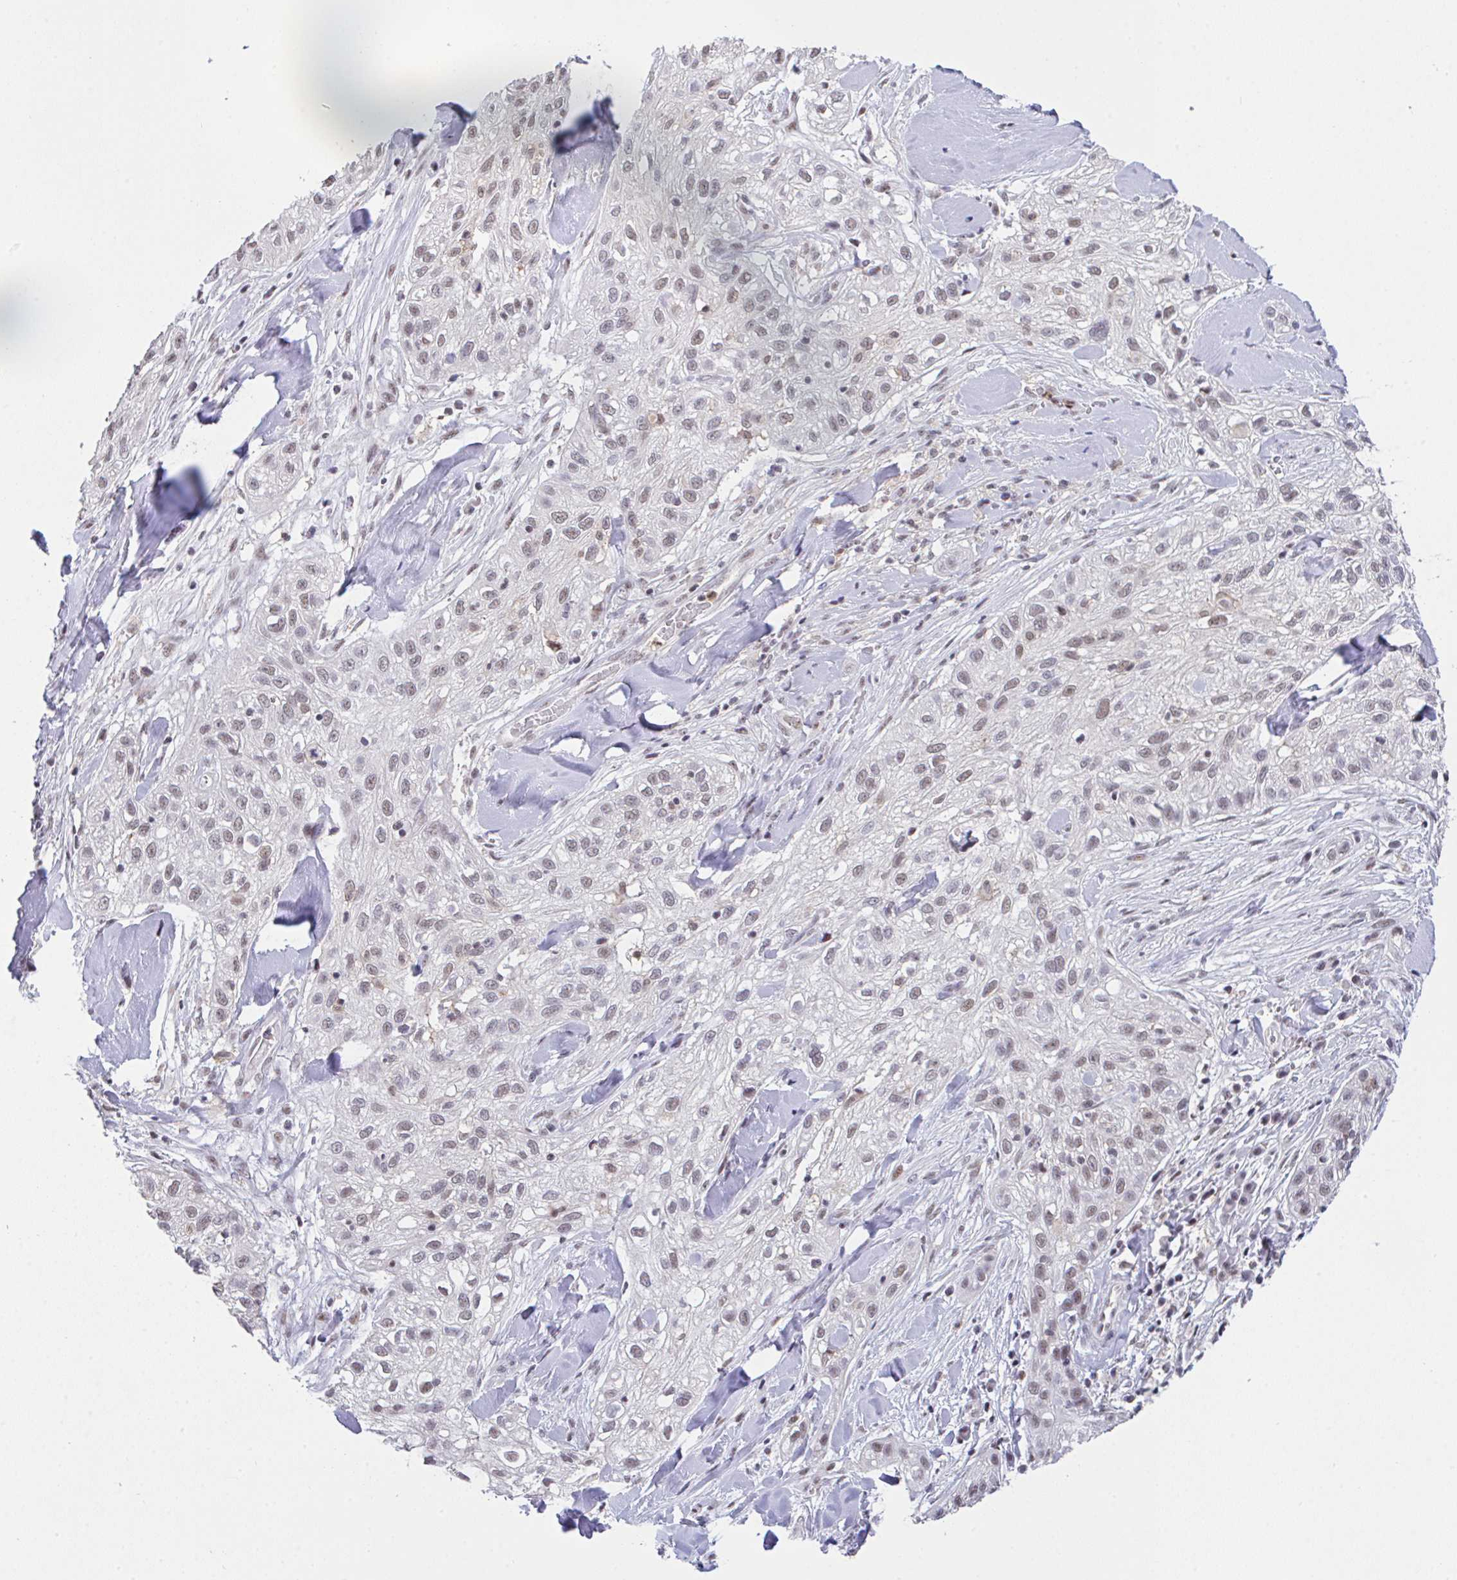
{"staining": {"intensity": "weak", "quantity": ">75%", "location": "nuclear"}, "tissue": "skin cancer", "cell_type": "Tumor cells", "image_type": "cancer", "snomed": [{"axis": "morphology", "description": "Squamous cell carcinoma, NOS"}, {"axis": "topography", "description": "Skin"}], "caption": "DAB immunohistochemical staining of skin cancer exhibits weak nuclear protein staining in about >75% of tumor cells.", "gene": "OR6K3", "patient": {"sex": "male", "age": 82}}